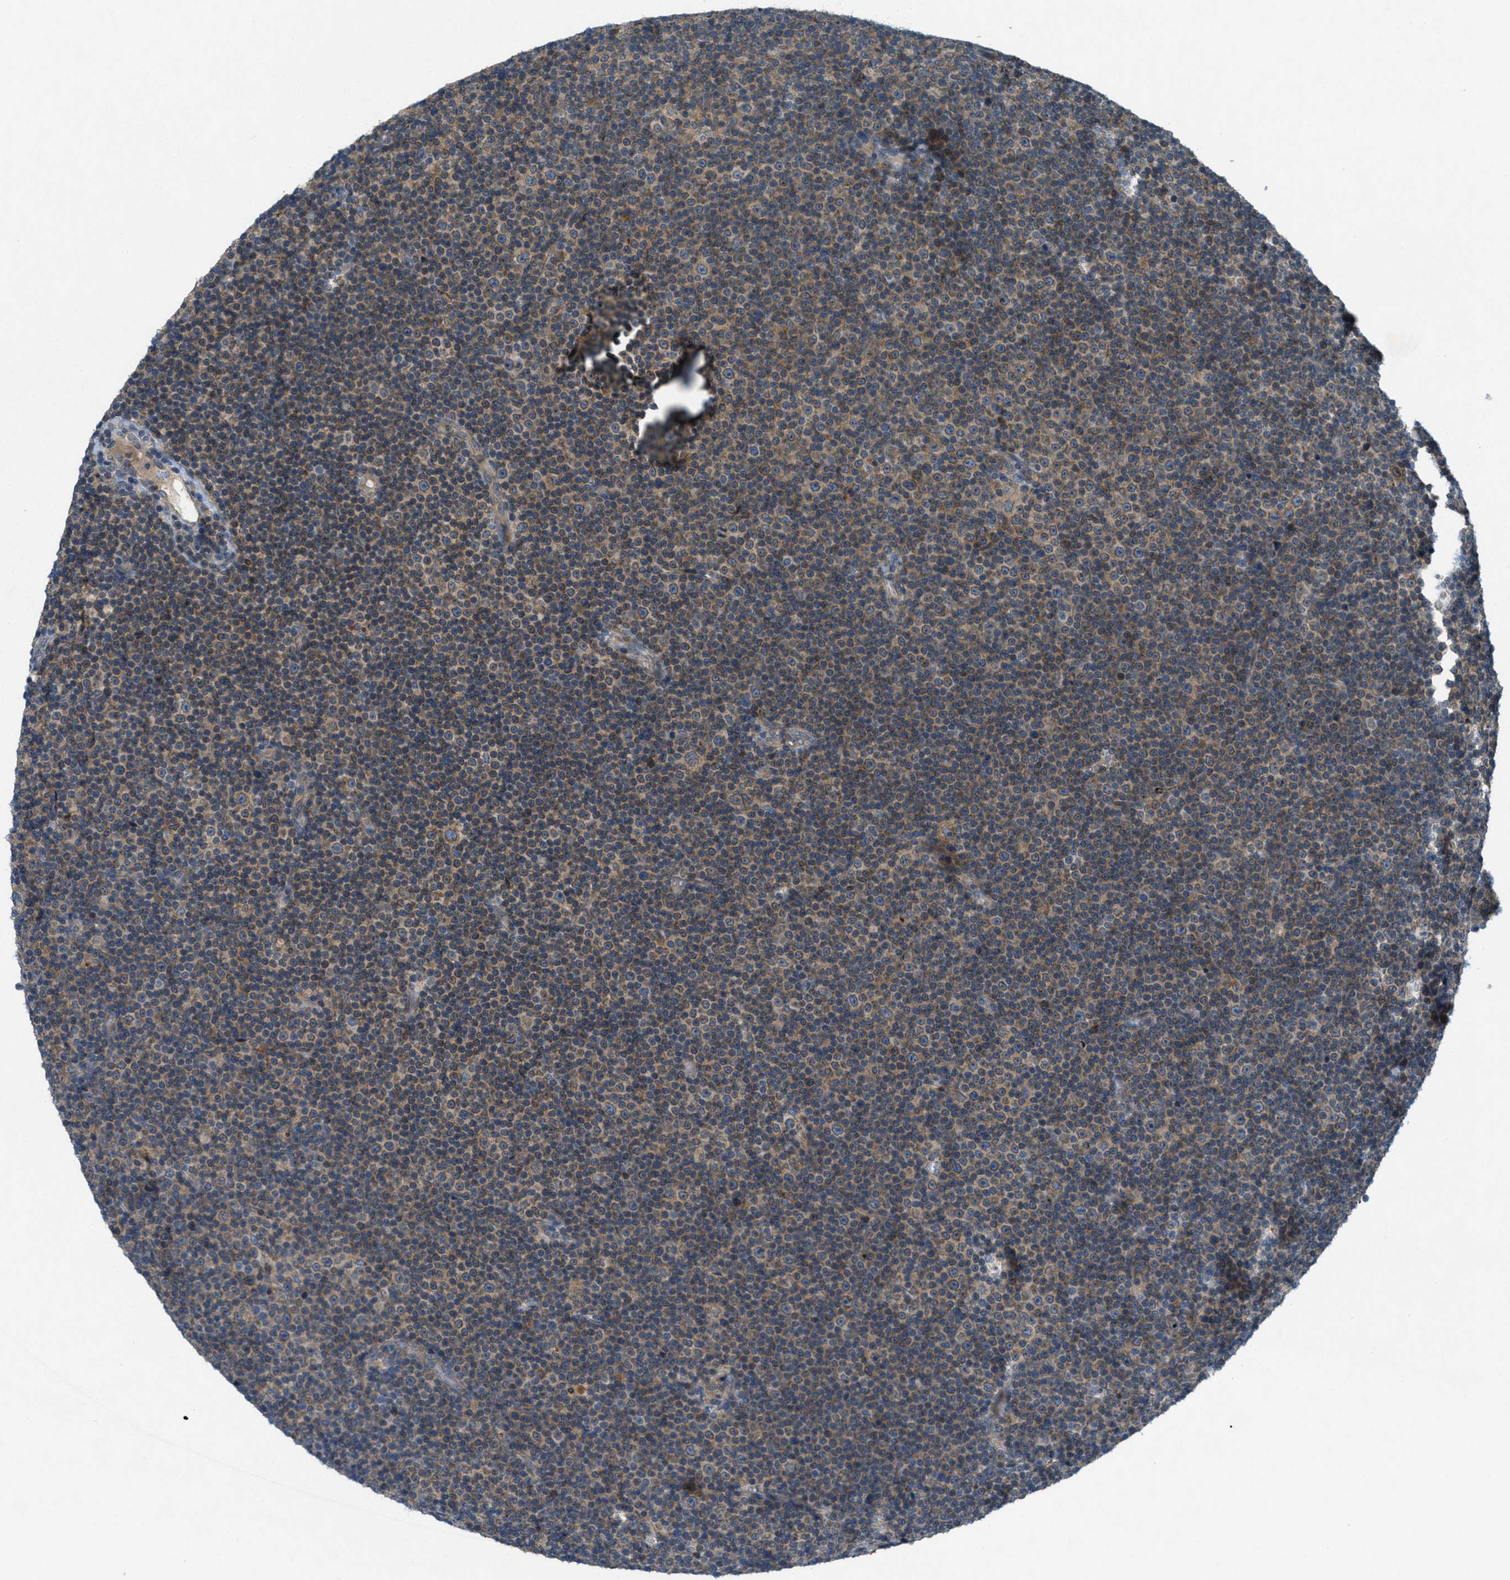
{"staining": {"intensity": "moderate", "quantity": "25%-75%", "location": "cytoplasmic/membranous"}, "tissue": "lymphoma", "cell_type": "Tumor cells", "image_type": "cancer", "snomed": [{"axis": "morphology", "description": "Malignant lymphoma, non-Hodgkin's type, Low grade"}, {"axis": "topography", "description": "Lymph node"}], "caption": "Immunohistochemical staining of human lymphoma exhibits moderate cytoplasmic/membranous protein expression in about 25%-75% of tumor cells.", "gene": "SIGMAR1", "patient": {"sex": "female", "age": 67}}